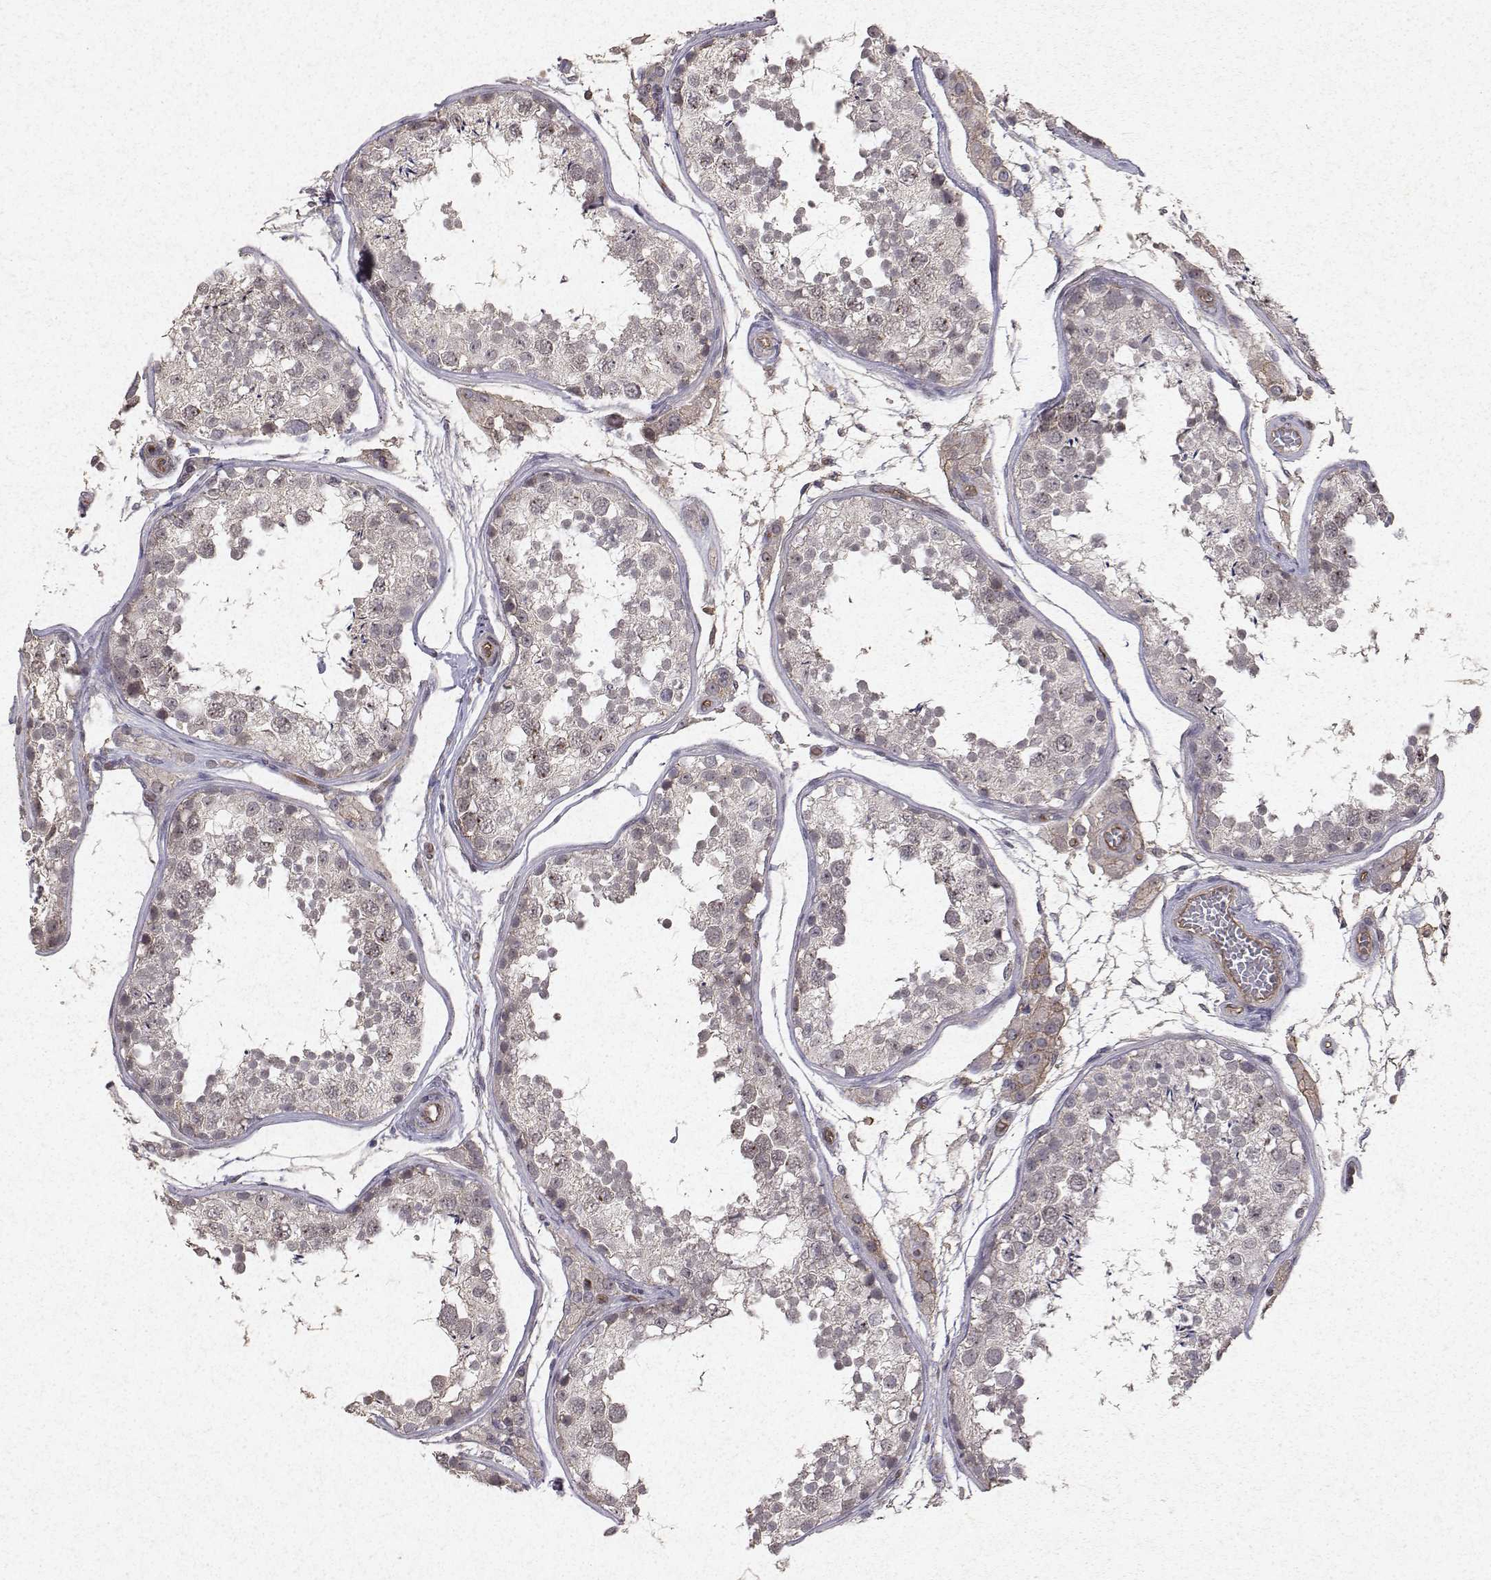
{"staining": {"intensity": "weak", "quantity": "<25%", "location": "cytoplasmic/membranous"}, "tissue": "testis", "cell_type": "Cells in seminiferous ducts", "image_type": "normal", "snomed": [{"axis": "morphology", "description": "Normal tissue, NOS"}, {"axis": "topography", "description": "Testis"}], "caption": "This is a photomicrograph of immunohistochemistry staining of benign testis, which shows no staining in cells in seminiferous ducts. The staining was performed using DAB to visualize the protein expression in brown, while the nuclei were stained in blue with hematoxylin (Magnification: 20x).", "gene": "PTPRG", "patient": {"sex": "male", "age": 29}}